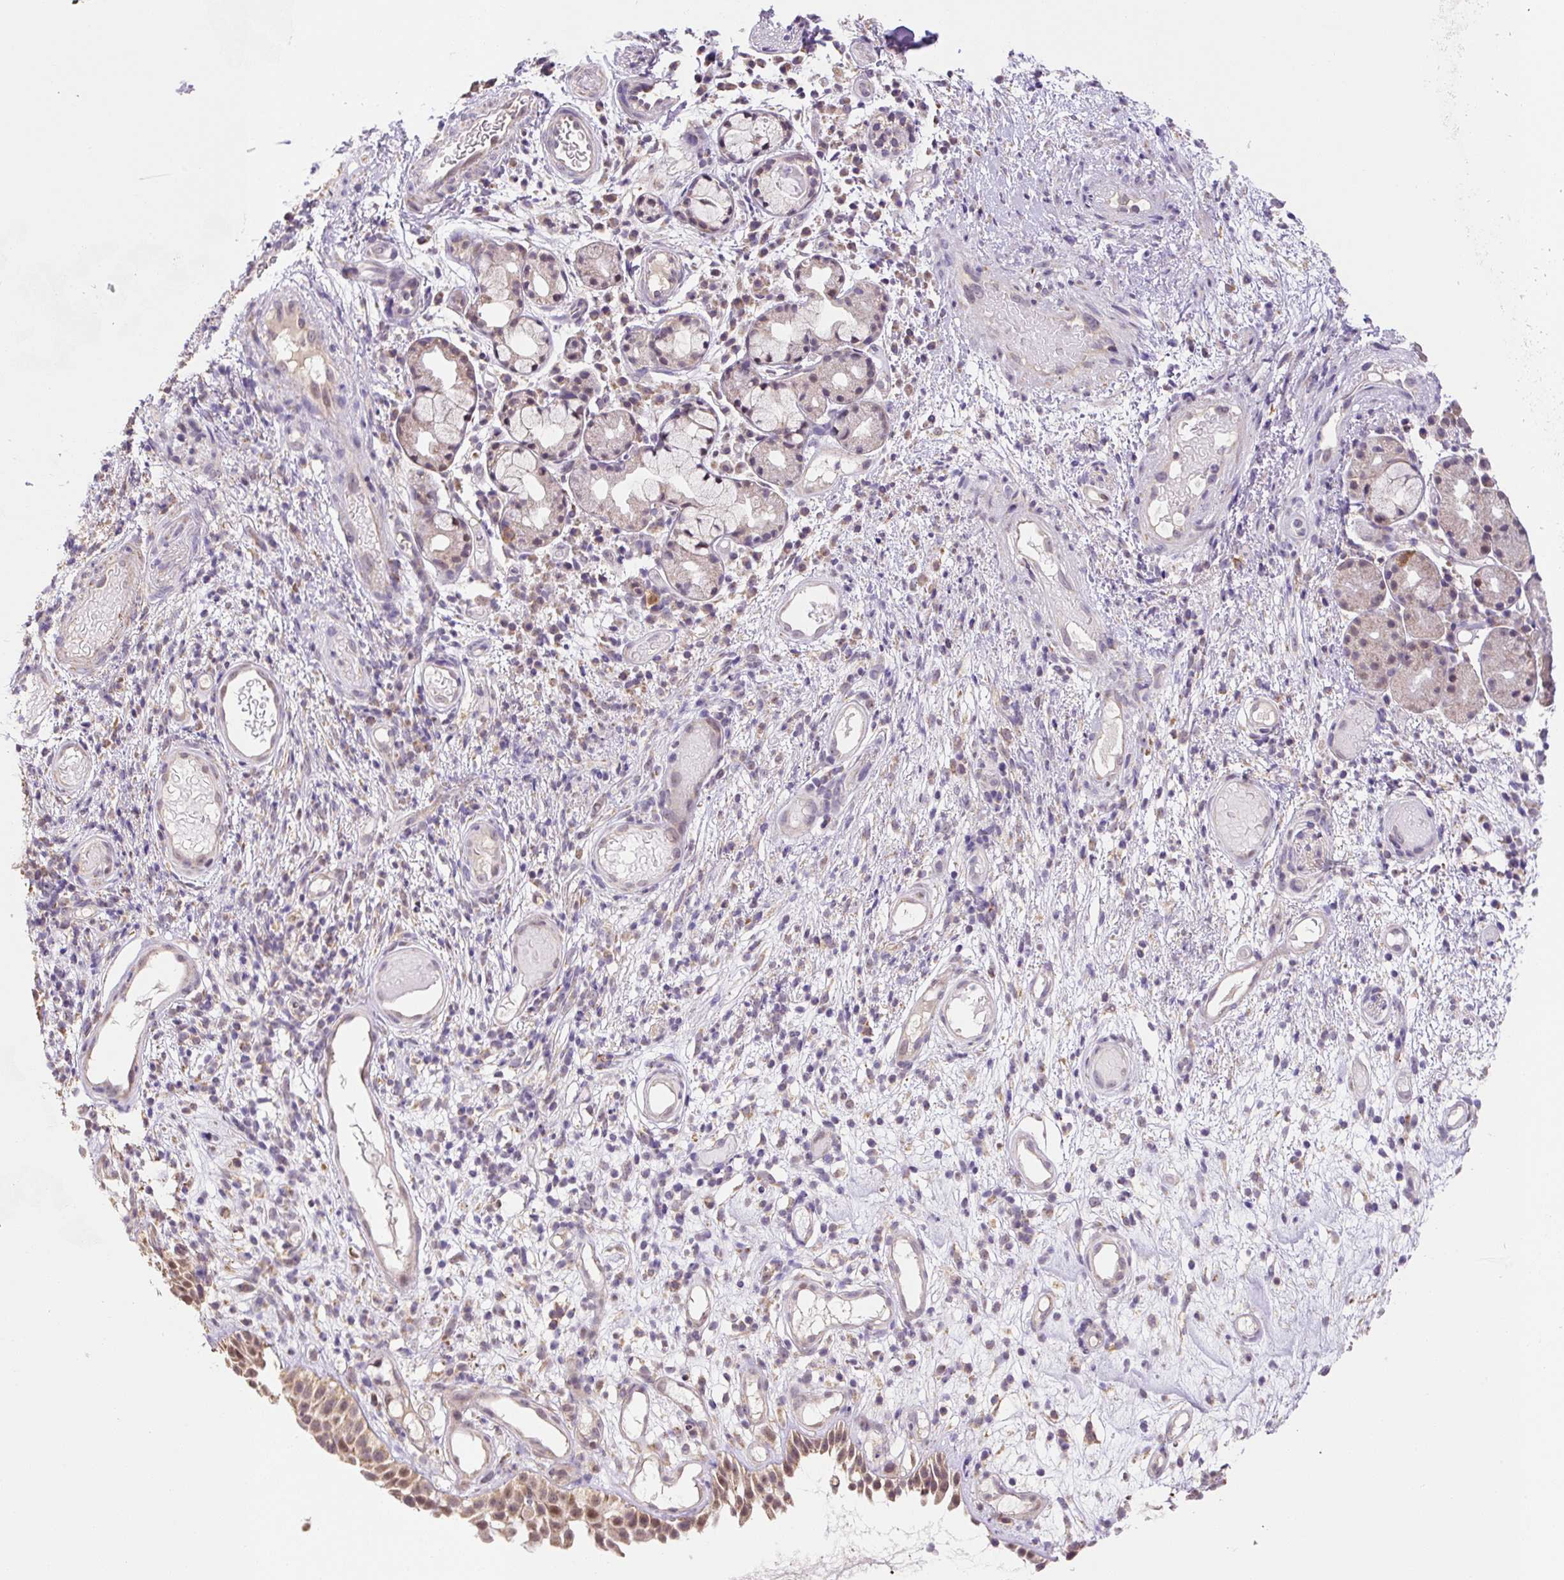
{"staining": {"intensity": "moderate", "quantity": "25%-75%", "location": "cytoplasmic/membranous"}, "tissue": "nasopharynx", "cell_type": "Respiratory epithelial cells", "image_type": "normal", "snomed": [{"axis": "morphology", "description": "Normal tissue, NOS"}, {"axis": "morphology", "description": "Inflammation, NOS"}, {"axis": "topography", "description": "Nasopharynx"}], "caption": "Approximately 25%-75% of respiratory epithelial cells in benign human nasopharynx display moderate cytoplasmic/membranous protein positivity as visualized by brown immunohistochemical staining.", "gene": "MFSD9", "patient": {"sex": "male", "age": 54}}